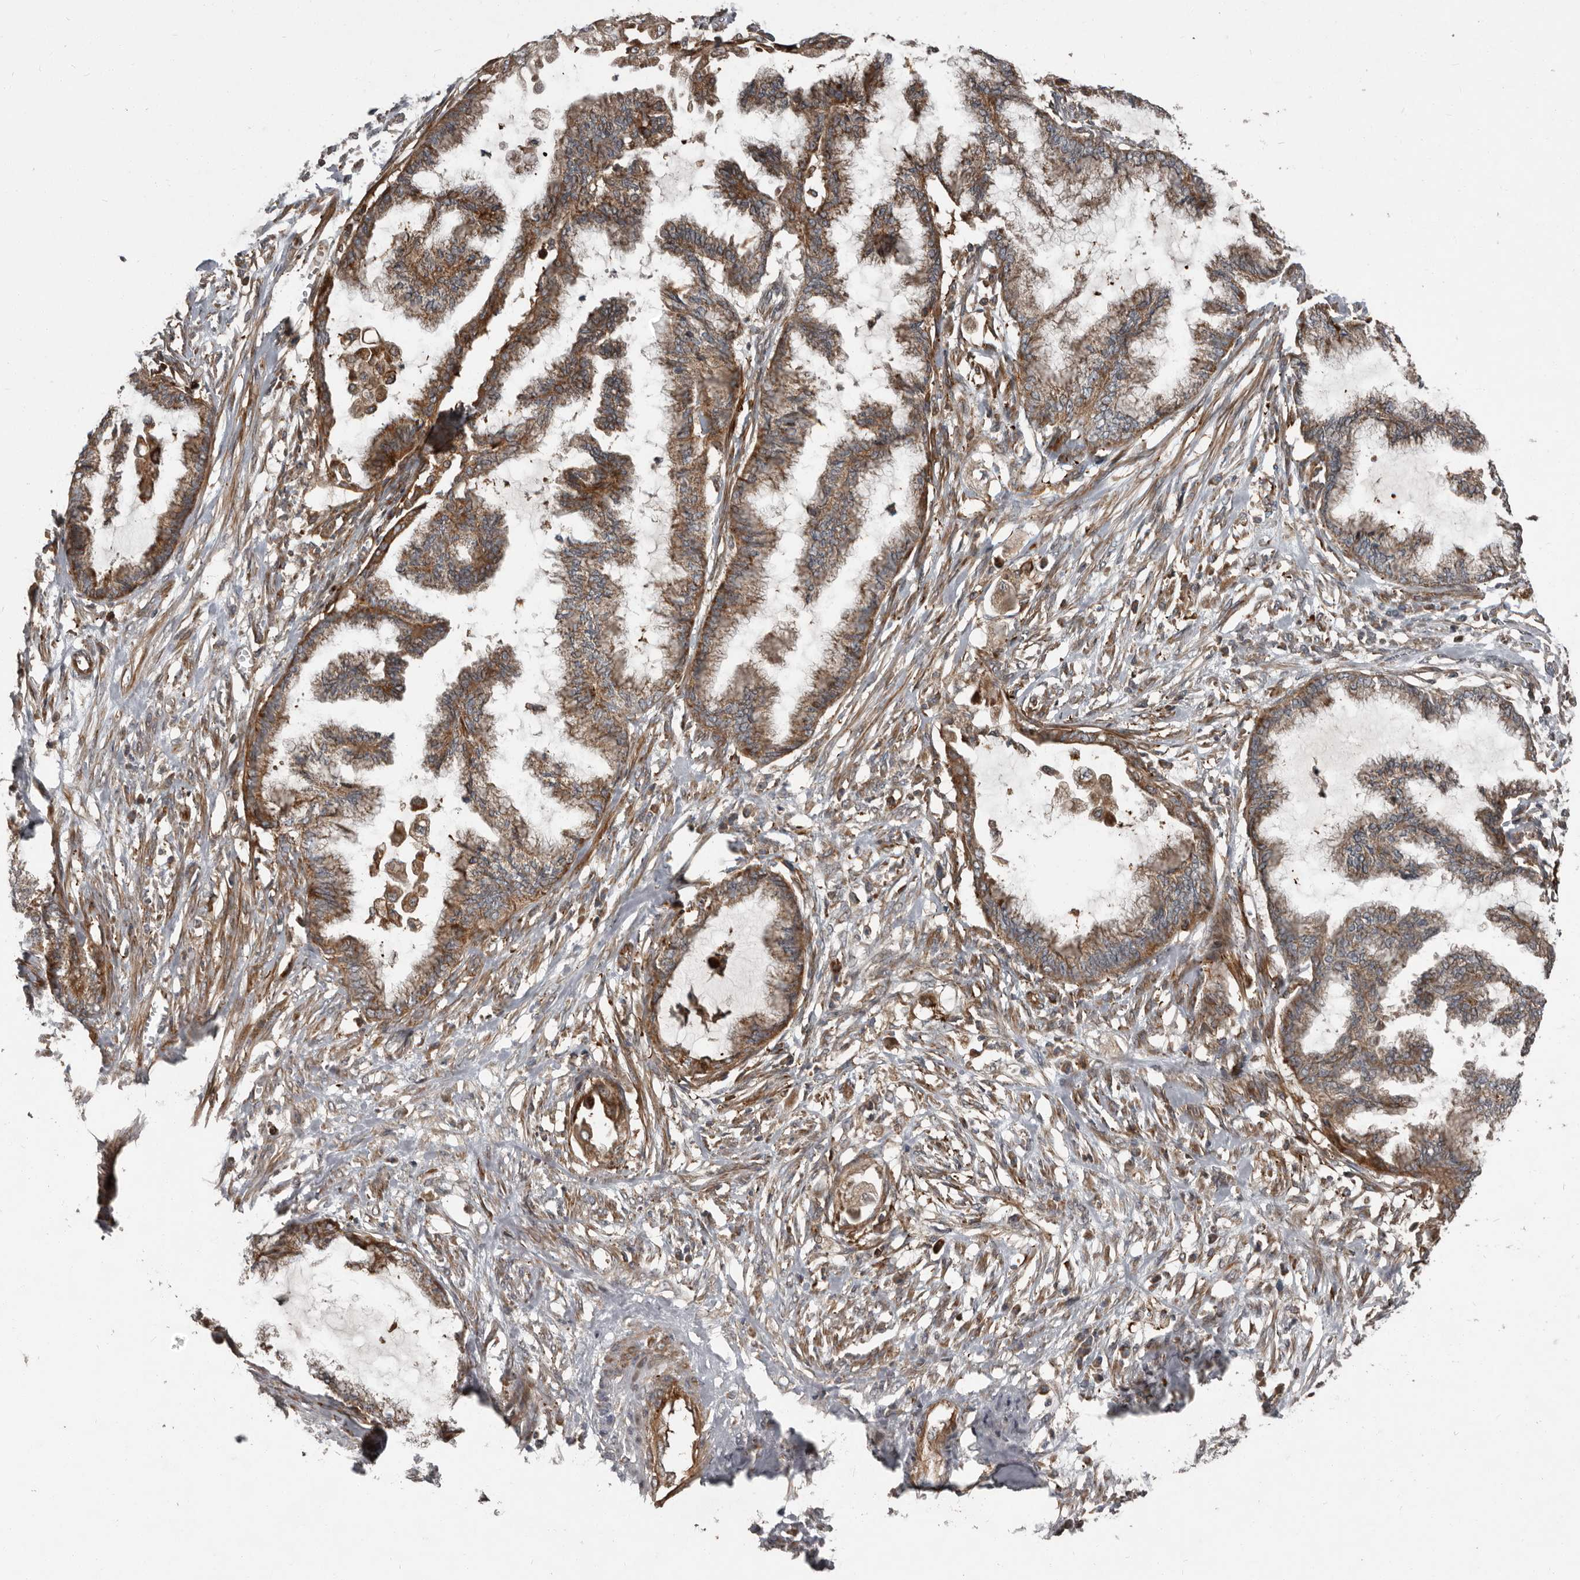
{"staining": {"intensity": "moderate", "quantity": ">75%", "location": "cytoplasmic/membranous"}, "tissue": "endometrial cancer", "cell_type": "Tumor cells", "image_type": "cancer", "snomed": [{"axis": "morphology", "description": "Adenocarcinoma, NOS"}, {"axis": "topography", "description": "Endometrium"}], "caption": "Protein analysis of endometrial cancer (adenocarcinoma) tissue exhibits moderate cytoplasmic/membranous positivity in about >75% of tumor cells.", "gene": "FBXO31", "patient": {"sex": "female", "age": 86}}